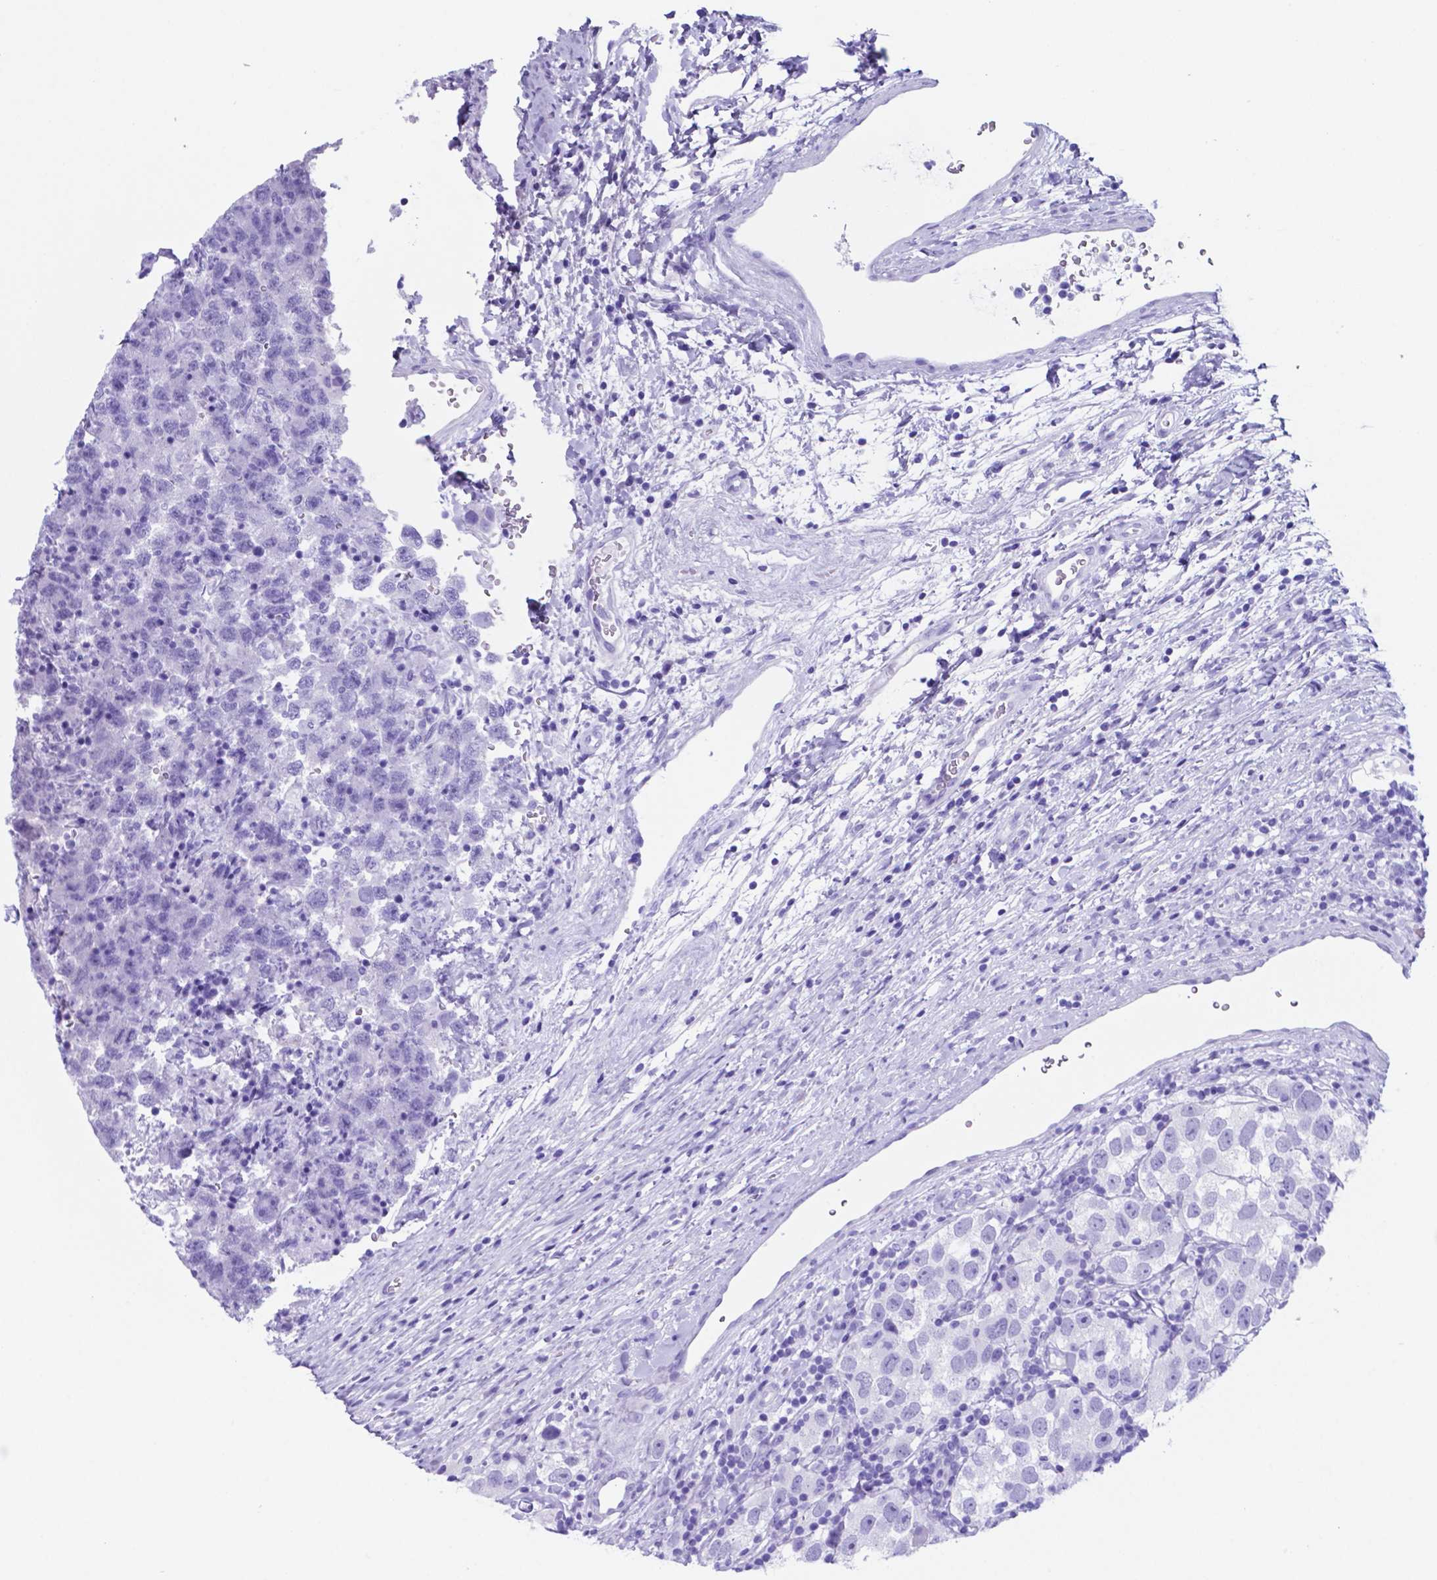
{"staining": {"intensity": "negative", "quantity": "none", "location": "none"}, "tissue": "testis cancer", "cell_type": "Tumor cells", "image_type": "cancer", "snomed": [{"axis": "morphology", "description": "Seminoma, NOS"}, {"axis": "topography", "description": "Testis"}], "caption": "Tumor cells show no significant protein staining in testis cancer (seminoma).", "gene": "DNAAF8", "patient": {"sex": "male", "age": 26}}